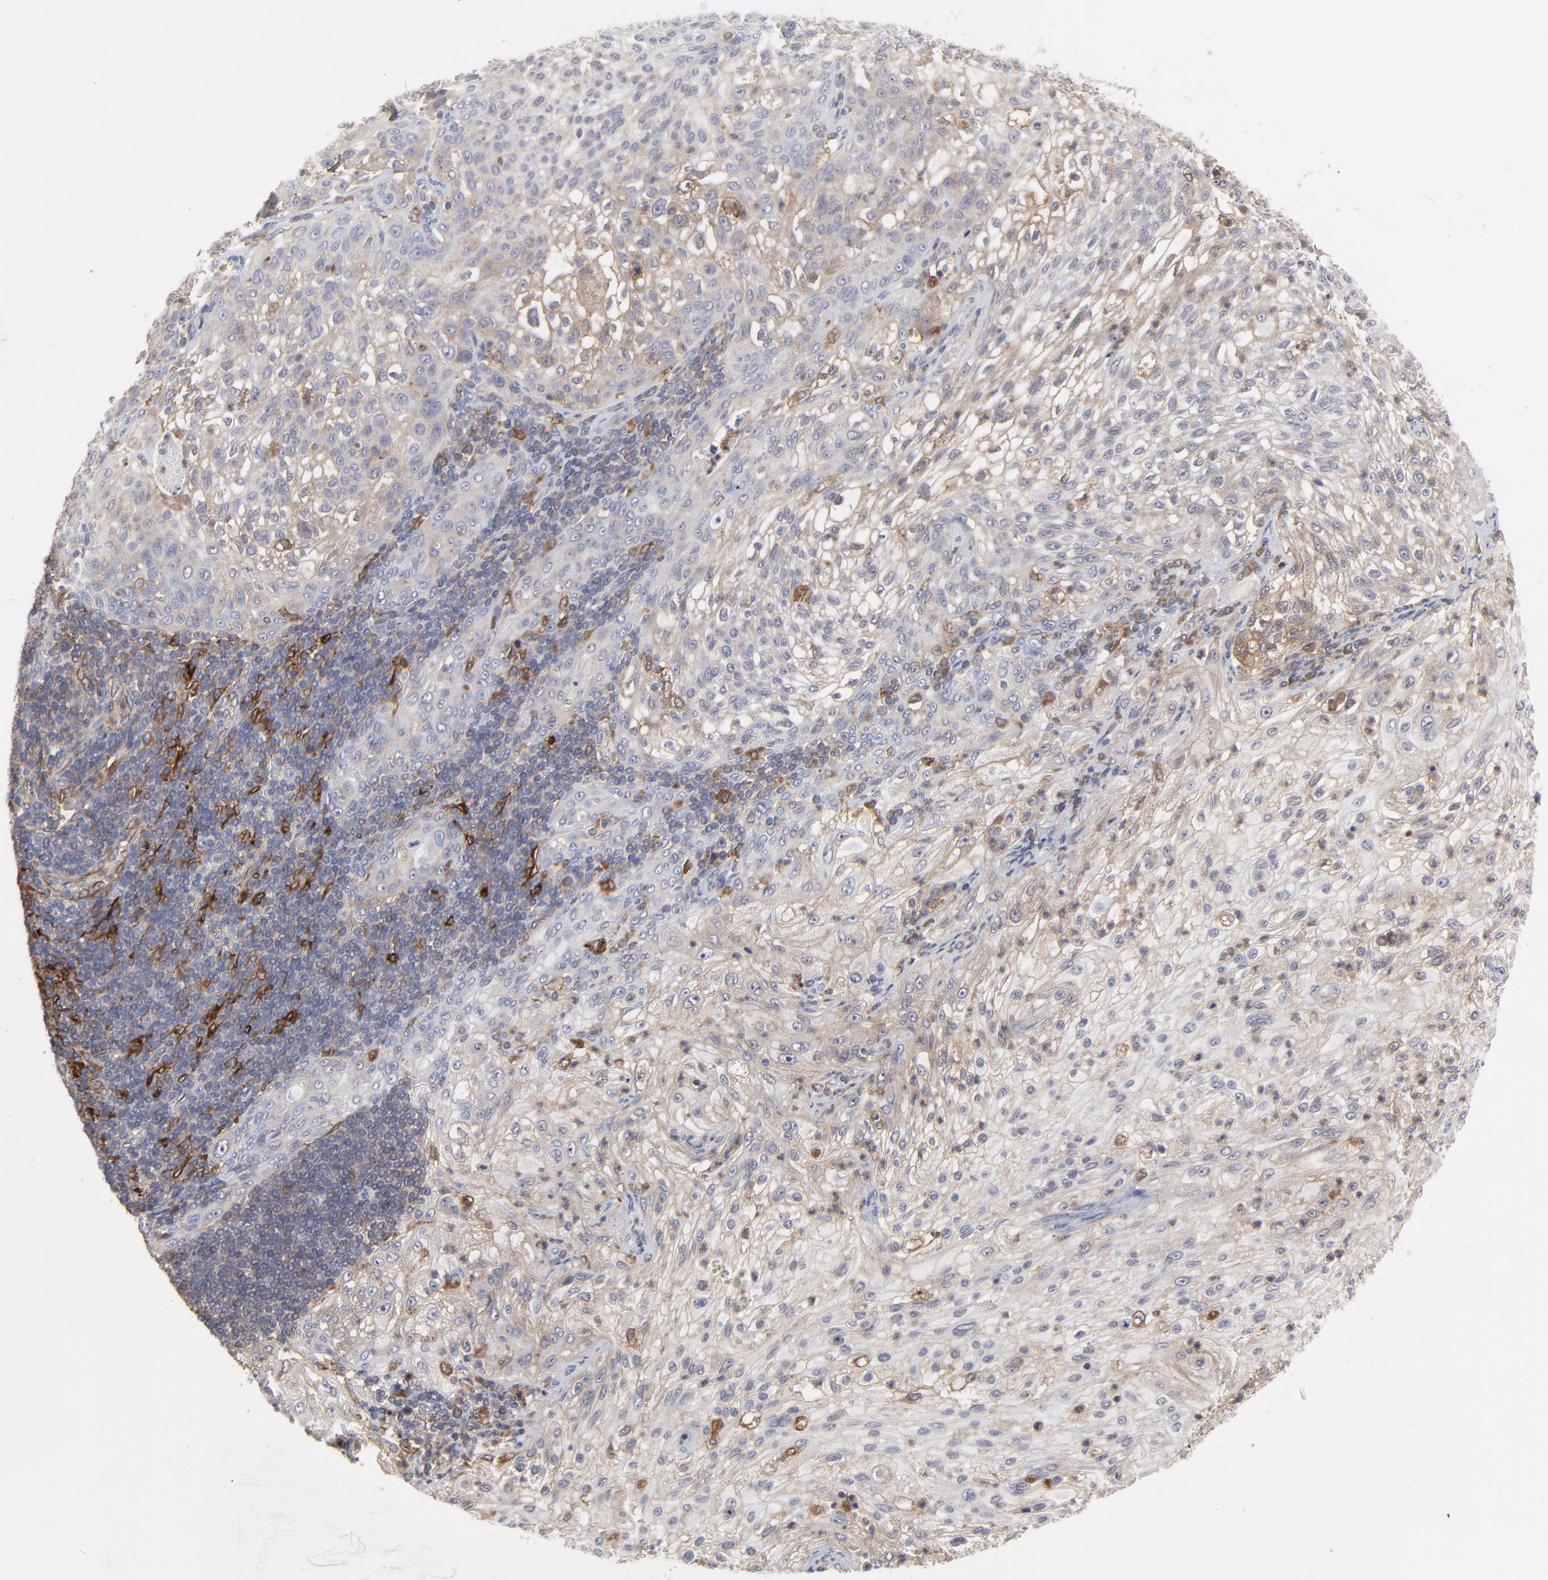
{"staining": {"intensity": "weak", "quantity": ">75%", "location": "cytoplasmic/membranous"}, "tissue": "lung cancer", "cell_type": "Tumor cells", "image_type": "cancer", "snomed": [{"axis": "morphology", "description": "Inflammation, NOS"}, {"axis": "morphology", "description": "Squamous cell carcinoma, NOS"}, {"axis": "topography", "description": "Lymph node"}, {"axis": "topography", "description": "Soft tissue"}, {"axis": "topography", "description": "Lung"}], "caption": "IHC histopathology image of neoplastic tissue: lung cancer (squamous cell carcinoma) stained using immunohistochemistry exhibits low levels of weak protein expression localized specifically in the cytoplasmic/membranous of tumor cells, appearing as a cytoplasmic/membranous brown color.", "gene": "RAB9A", "patient": {"sex": "male", "age": 66}}